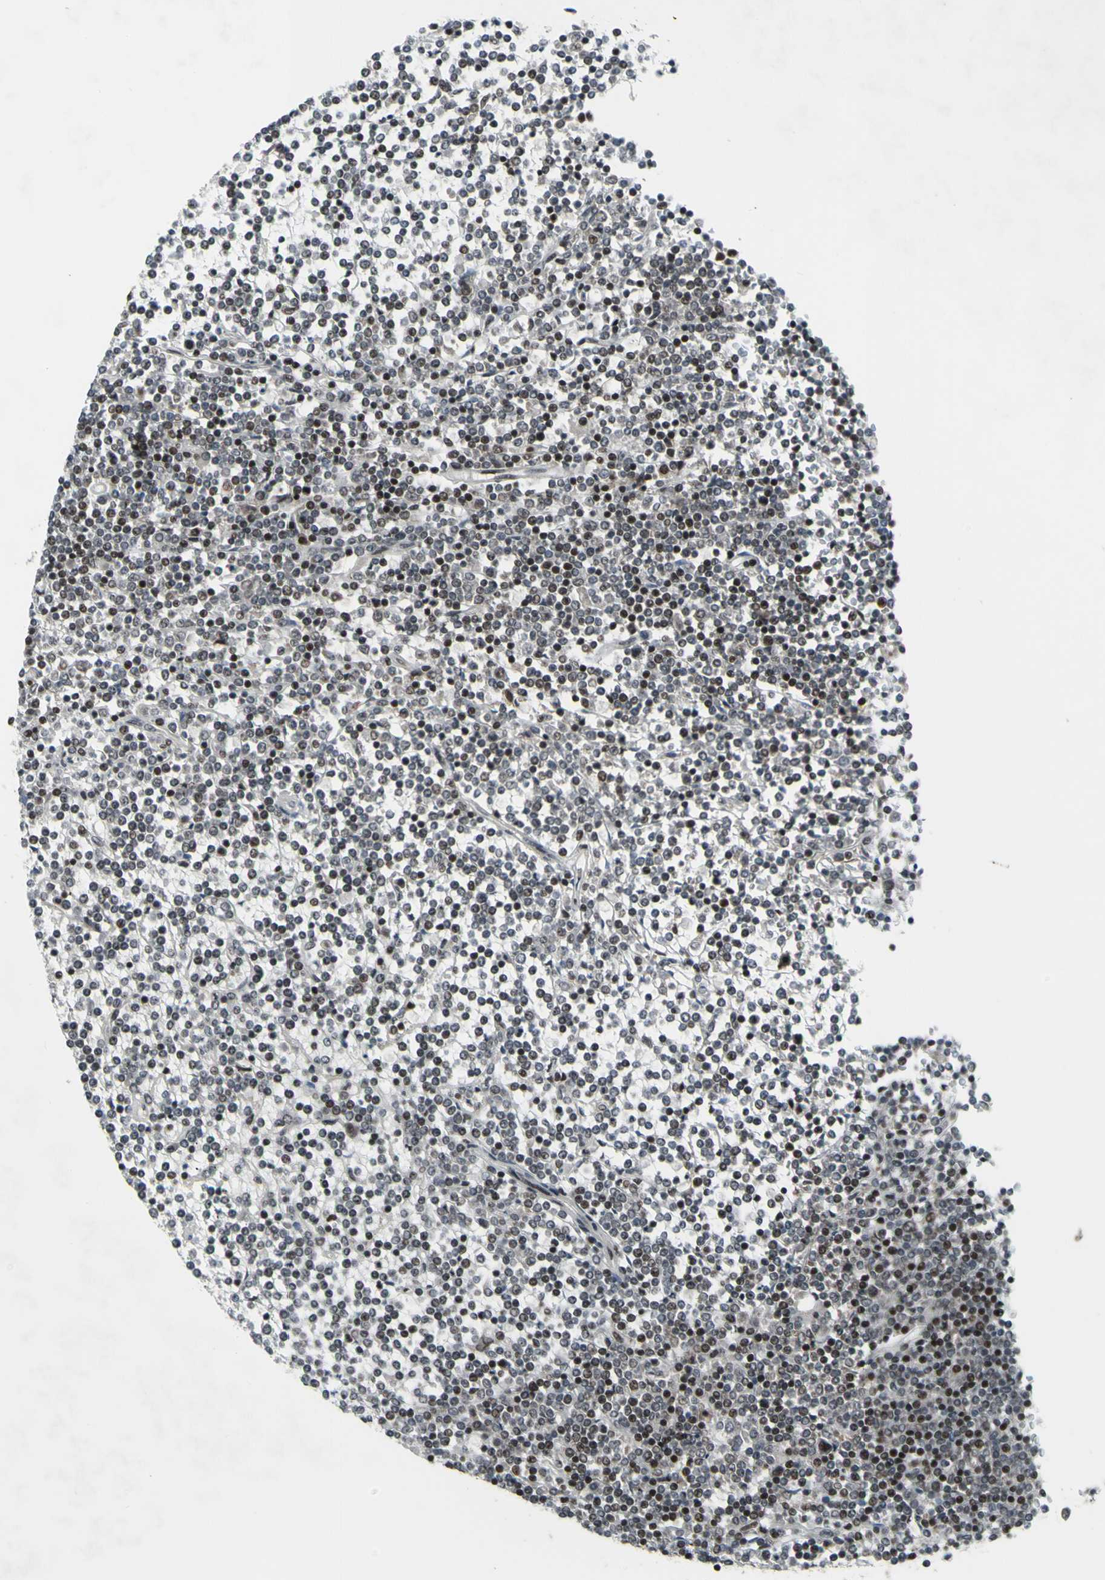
{"staining": {"intensity": "moderate", "quantity": "<25%", "location": "nuclear"}, "tissue": "lymphoma", "cell_type": "Tumor cells", "image_type": "cancer", "snomed": [{"axis": "morphology", "description": "Malignant lymphoma, non-Hodgkin's type, Low grade"}, {"axis": "topography", "description": "Spleen"}], "caption": "The immunohistochemical stain labels moderate nuclear expression in tumor cells of low-grade malignant lymphoma, non-Hodgkin's type tissue.", "gene": "SUPT6H", "patient": {"sex": "female", "age": 19}}